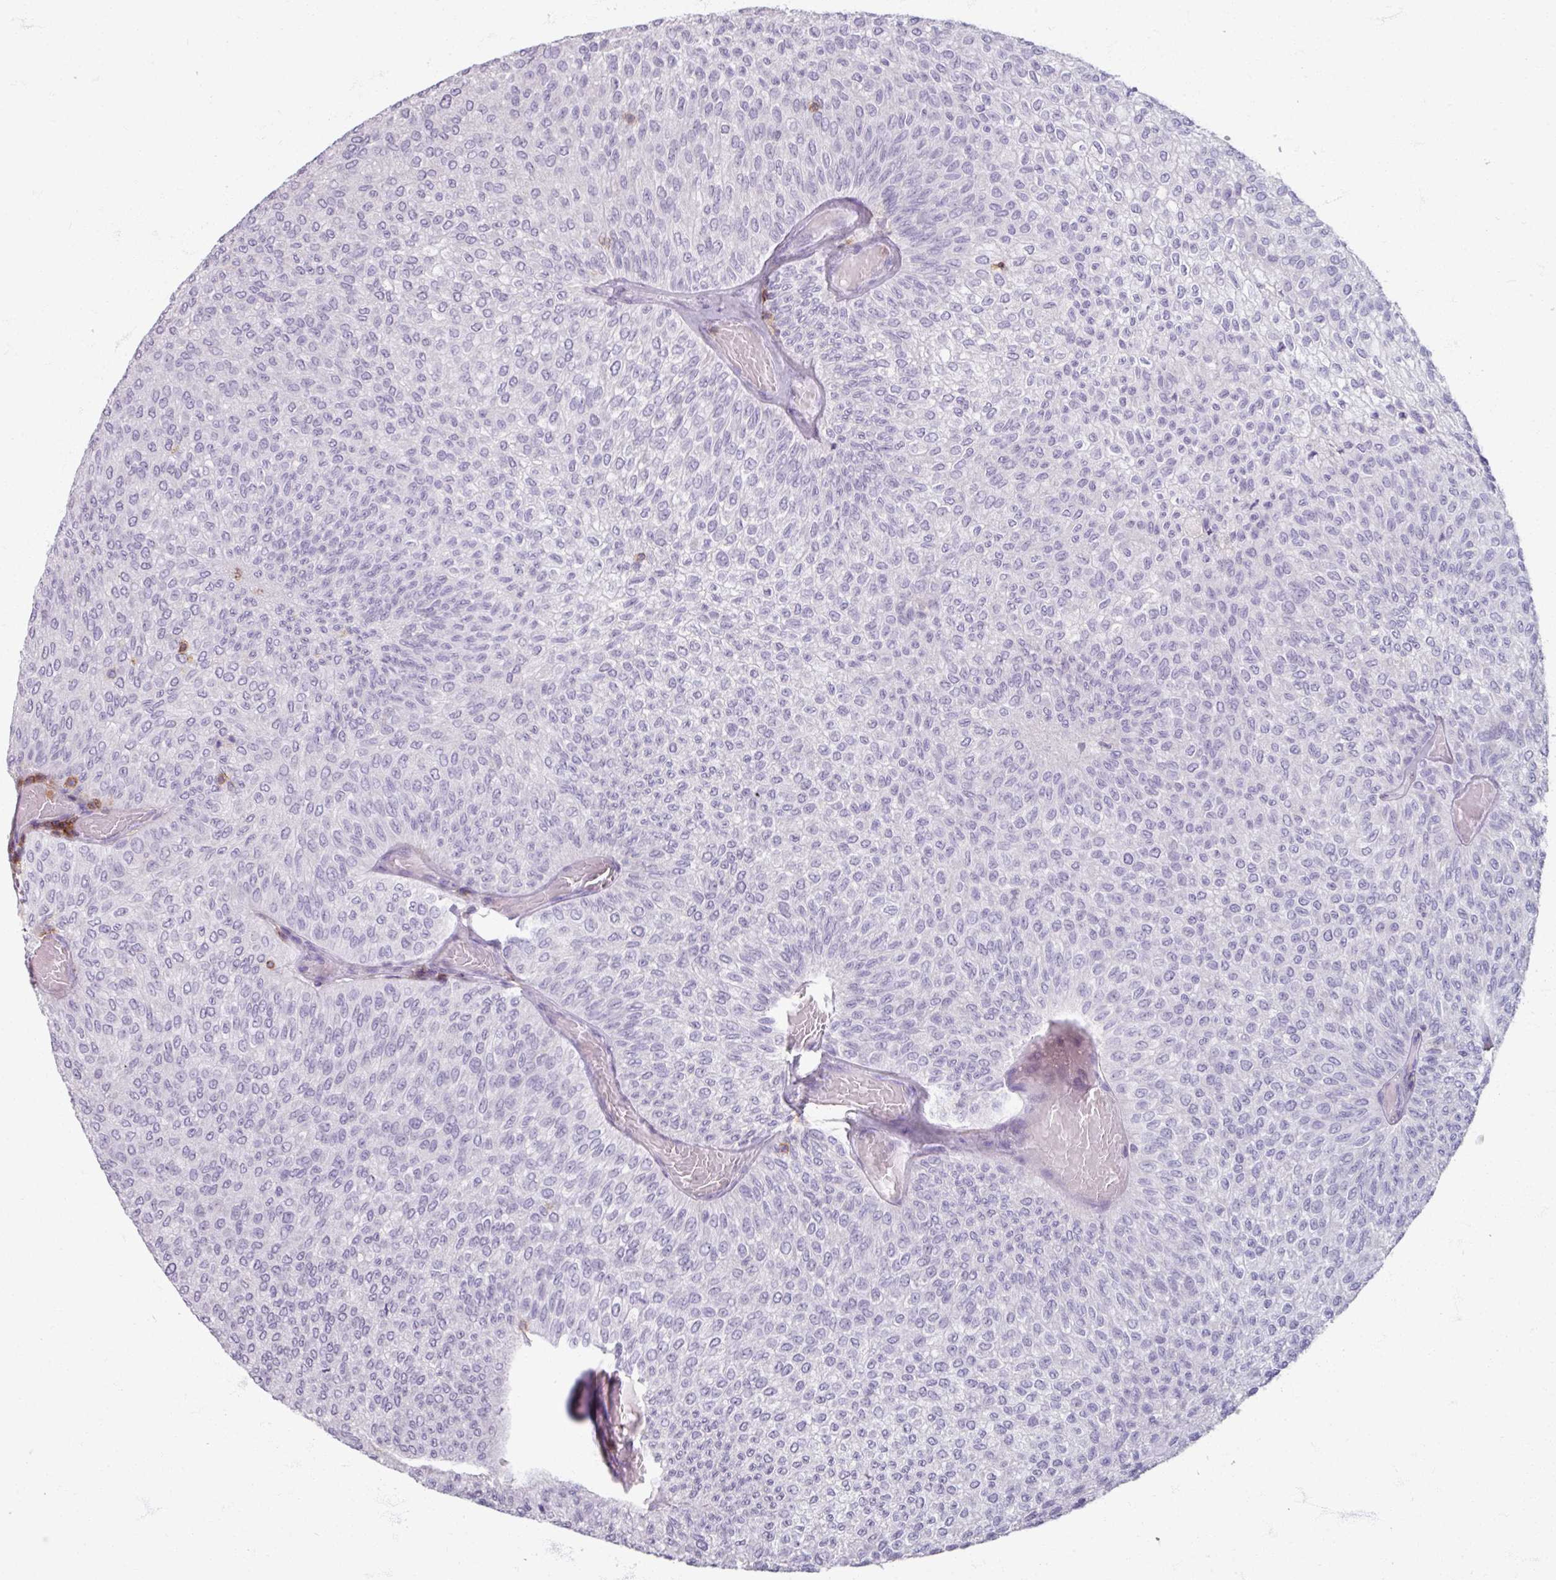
{"staining": {"intensity": "negative", "quantity": "none", "location": "none"}, "tissue": "urothelial cancer", "cell_type": "Tumor cells", "image_type": "cancer", "snomed": [{"axis": "morphology", "description": "Urothelial carcinoma, Low grade"}, {"axis": "topography", "description": "Urinary bladder"}], "caption": "Protein analysis of urothelial carcinoma (low-grade) shows no significant positivity in tumor cells. The staining was performed using DAB to visualize the protein expression in brown, while the nuclei were stained in blue with hematoxylin (Magnification: 20x).", "gene": "PTPRC", "patient": {"sex": "male", "age": 78}}